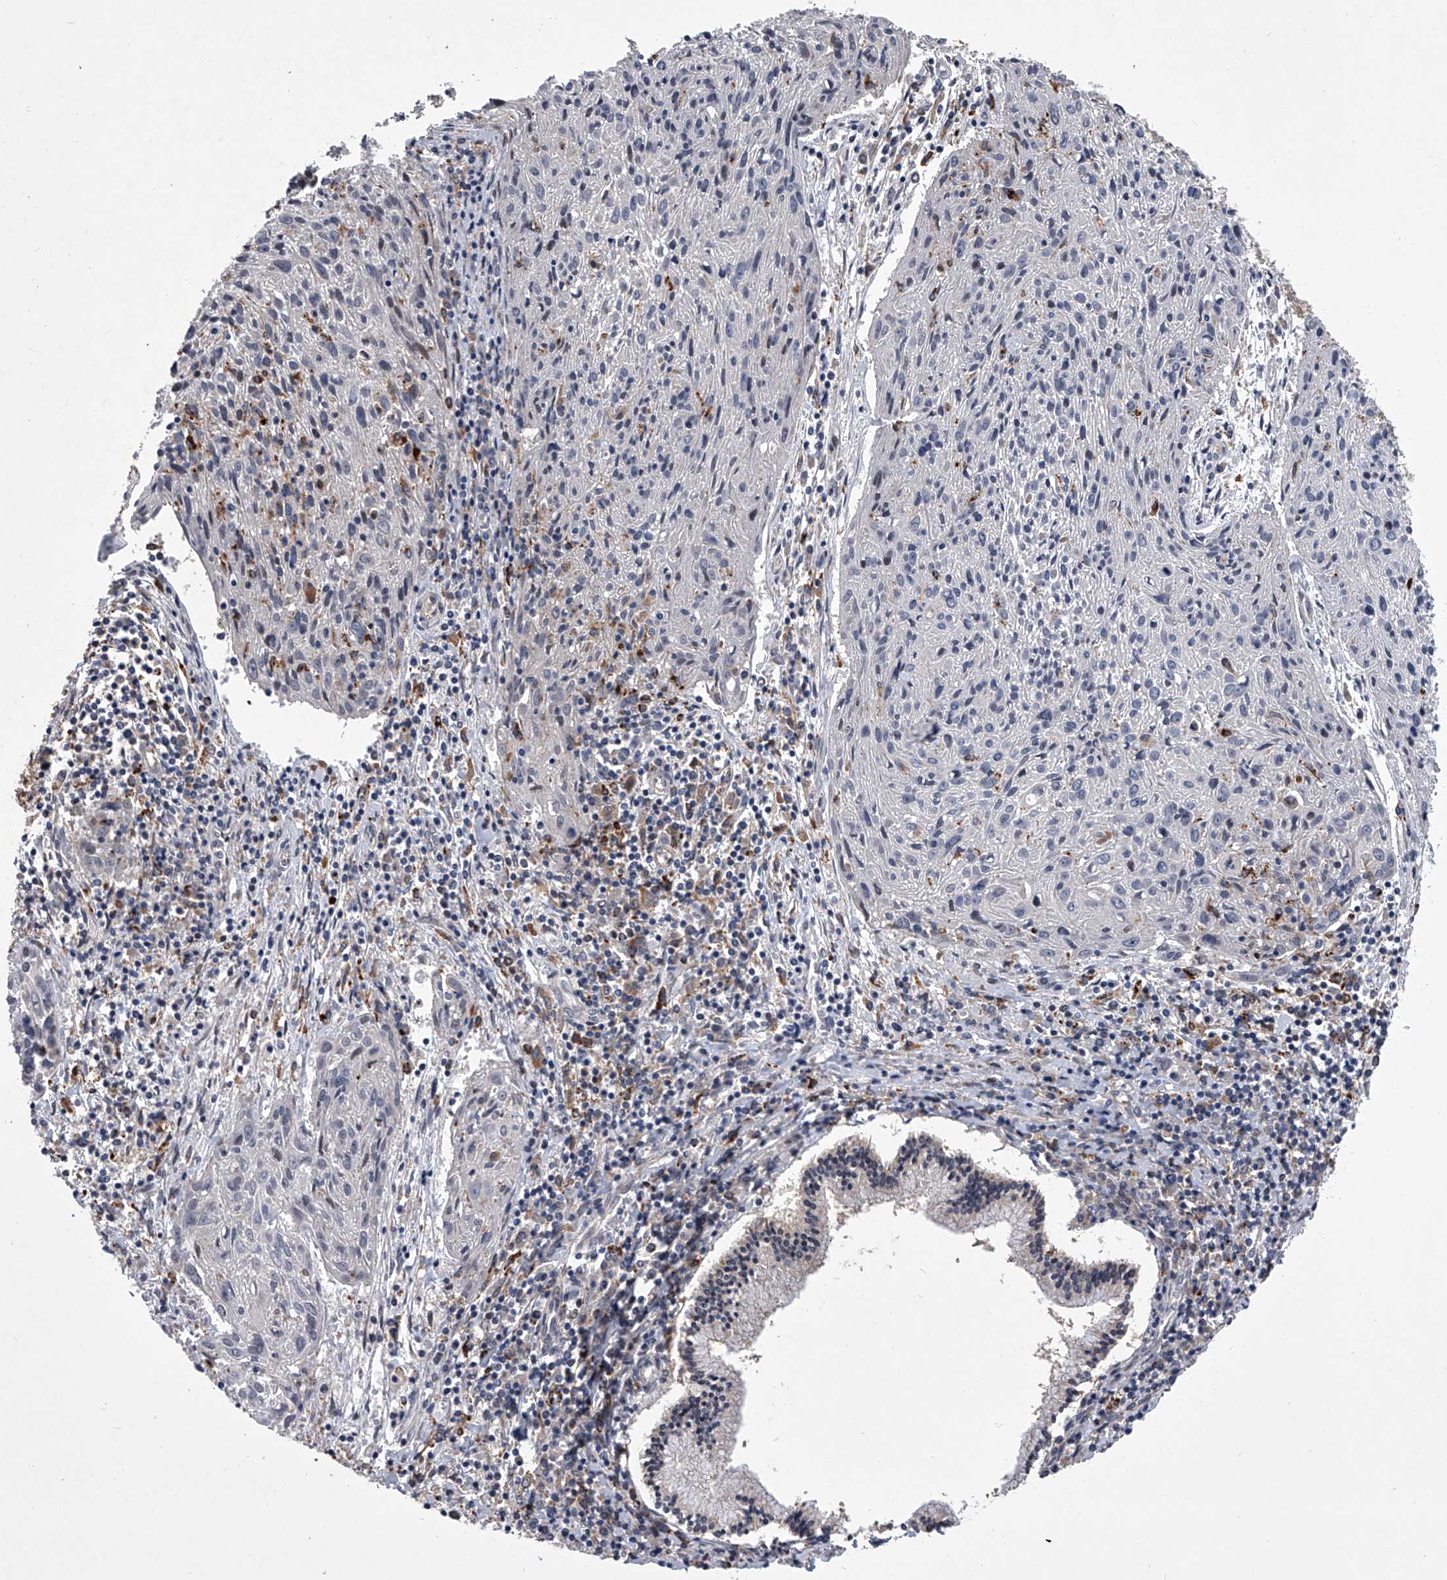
{"staining": {"intensity": "negative", "quantity": "none", "location": "none"}, "tissue": "cervical cancer", "cell_type": "Tumor cells", "image_type": "cancer", "snomed": [{"axis": "morphology", "description": "Squamous cell carcinoma, NOS"}, {"axis": "topography", "description": "Cervix"}], "caption": "DAB immunohistochemical staining of human cervical cancer (squamous cell carcinoma) exhibits no significant positivity in tumor cells.", "gene": "TRIM8", "patient": {"sex": "female", "age": 51}}